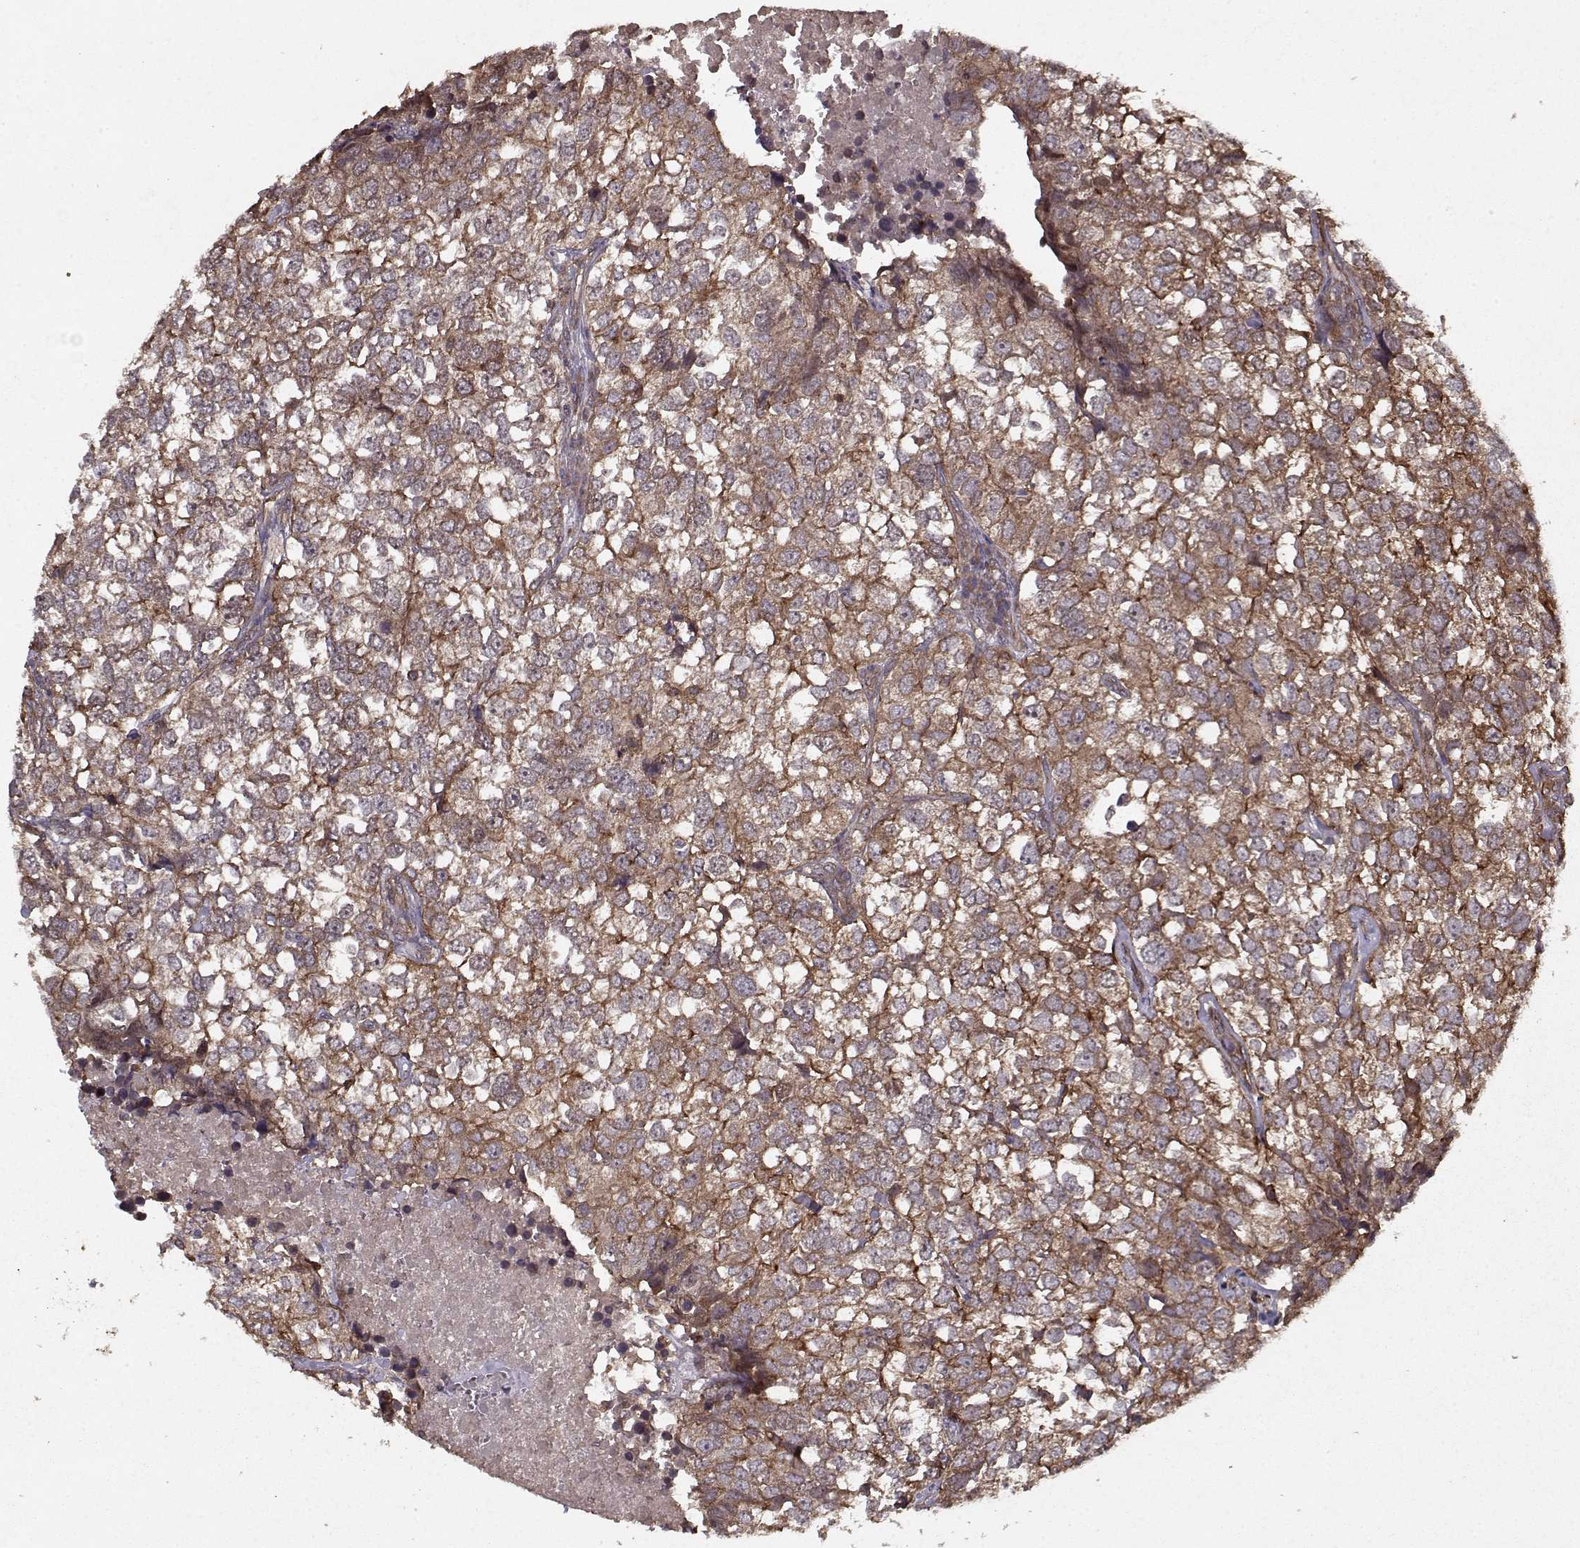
{"staining": {"intensity": "weak", "quantity": "25%-75%", "location": "cytoplasmic/membranous"}, "tissue": "breast cancer", "cell_type": "Tumor cells", "image_type": "cancer", "snomed": [{"axis": "morphology", "description": "Duct carcinoma"}, {"axis": "topography", "description": "Breast"}], "caption": "Breast invasive ductal carcinoma stained for a protein (brown) demonstrates weak cytoplasmic/membranous positive expression in approximately 25%-75% of tumor cells.", "gene": "PPP1R12A", "patient": {"sex": "female", "age": 30}}